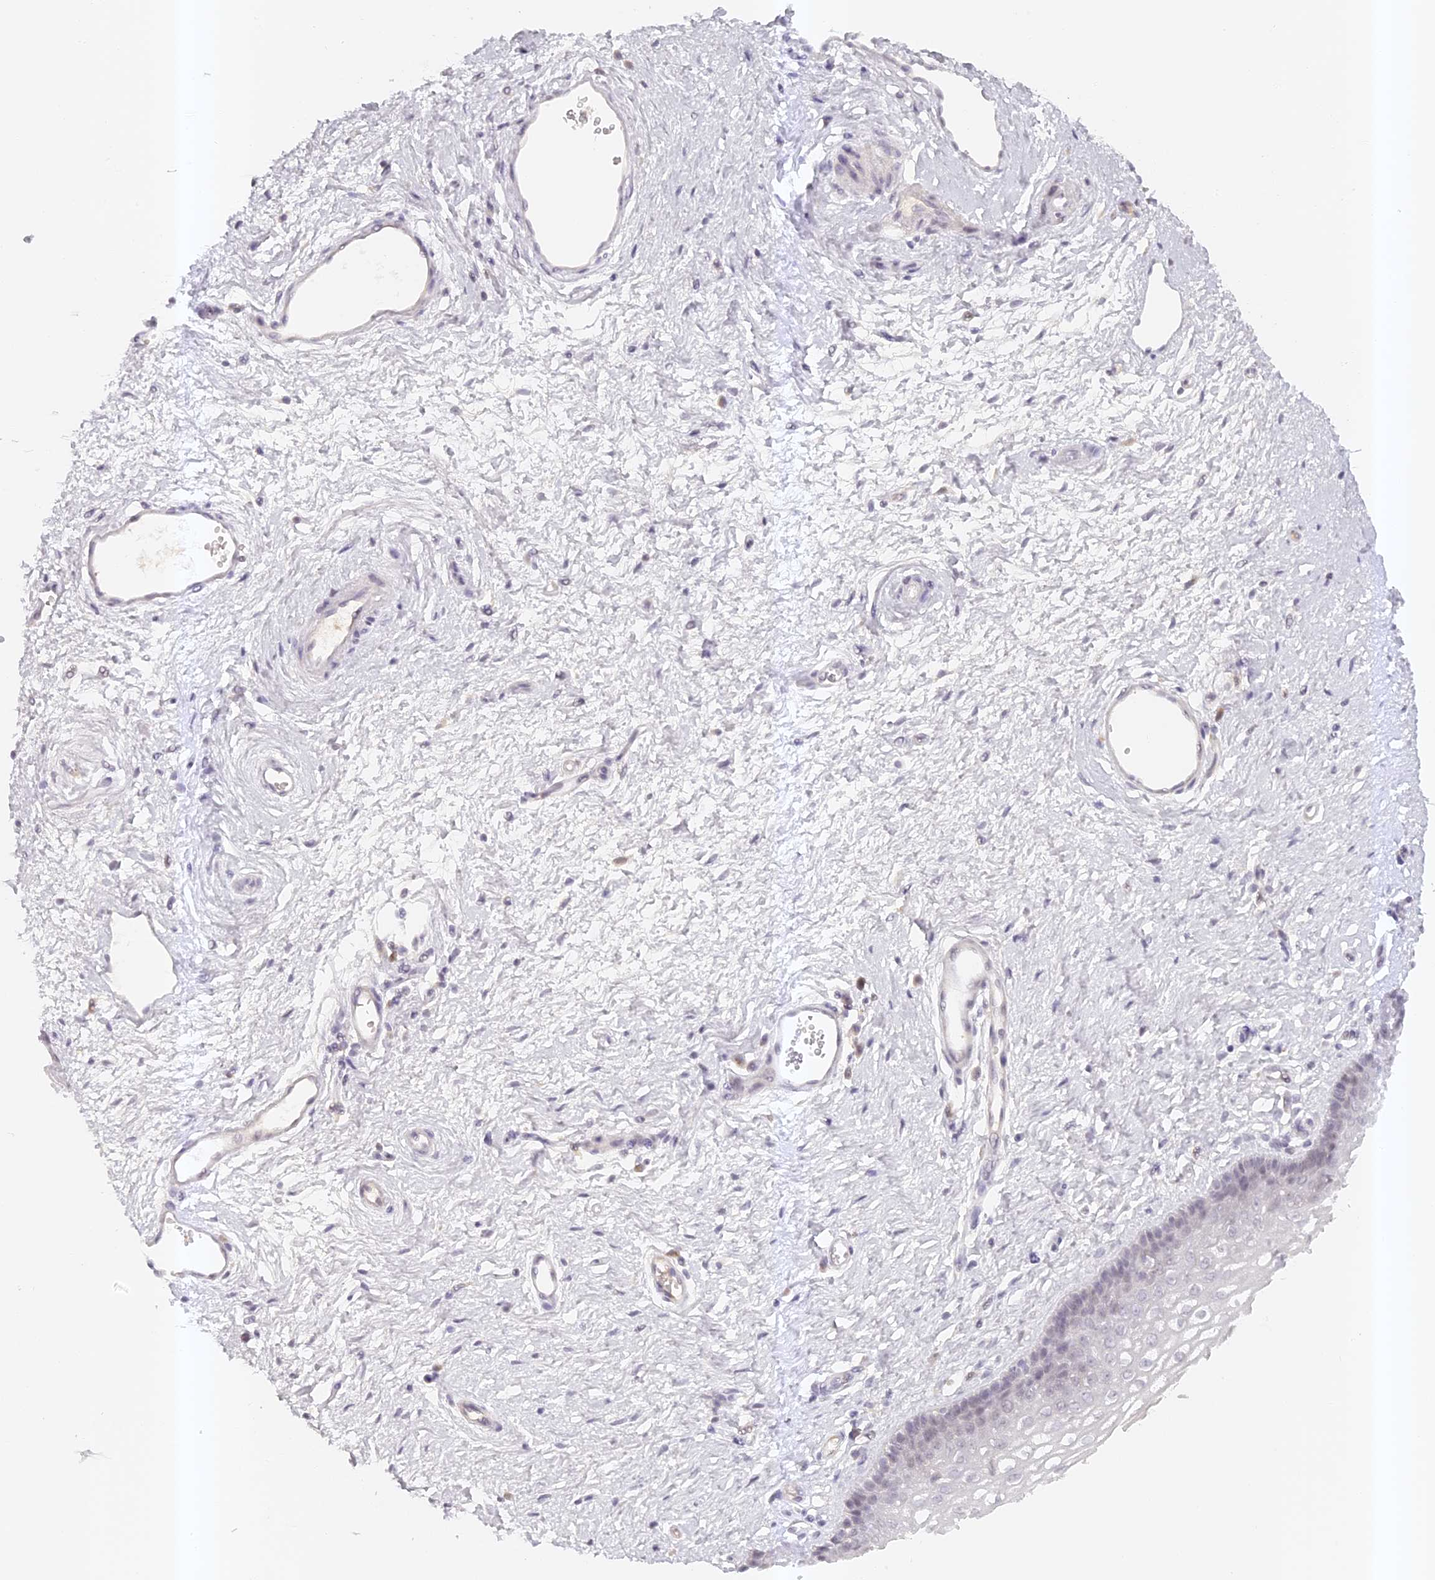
{"staining": {"intensity": "negative", "quantity": "none", "location": "none"}, "tissue": "vagina", "cell_type": "Squamous epithelial cells", "image_type": "normal", "snomed": [{"axis": "morphology", "description": "Normal tissue, NOS"}, {"axis": "topography", "description": "Vagina"}], "caption": "Image shows no significant protein expression in squamous epithelial cells of benign vagina. (Immunohistochemistry, brightfield microscopy, high magnification).", "gene": "ELL3", "patient": {"sex": "female", "age": 46}}